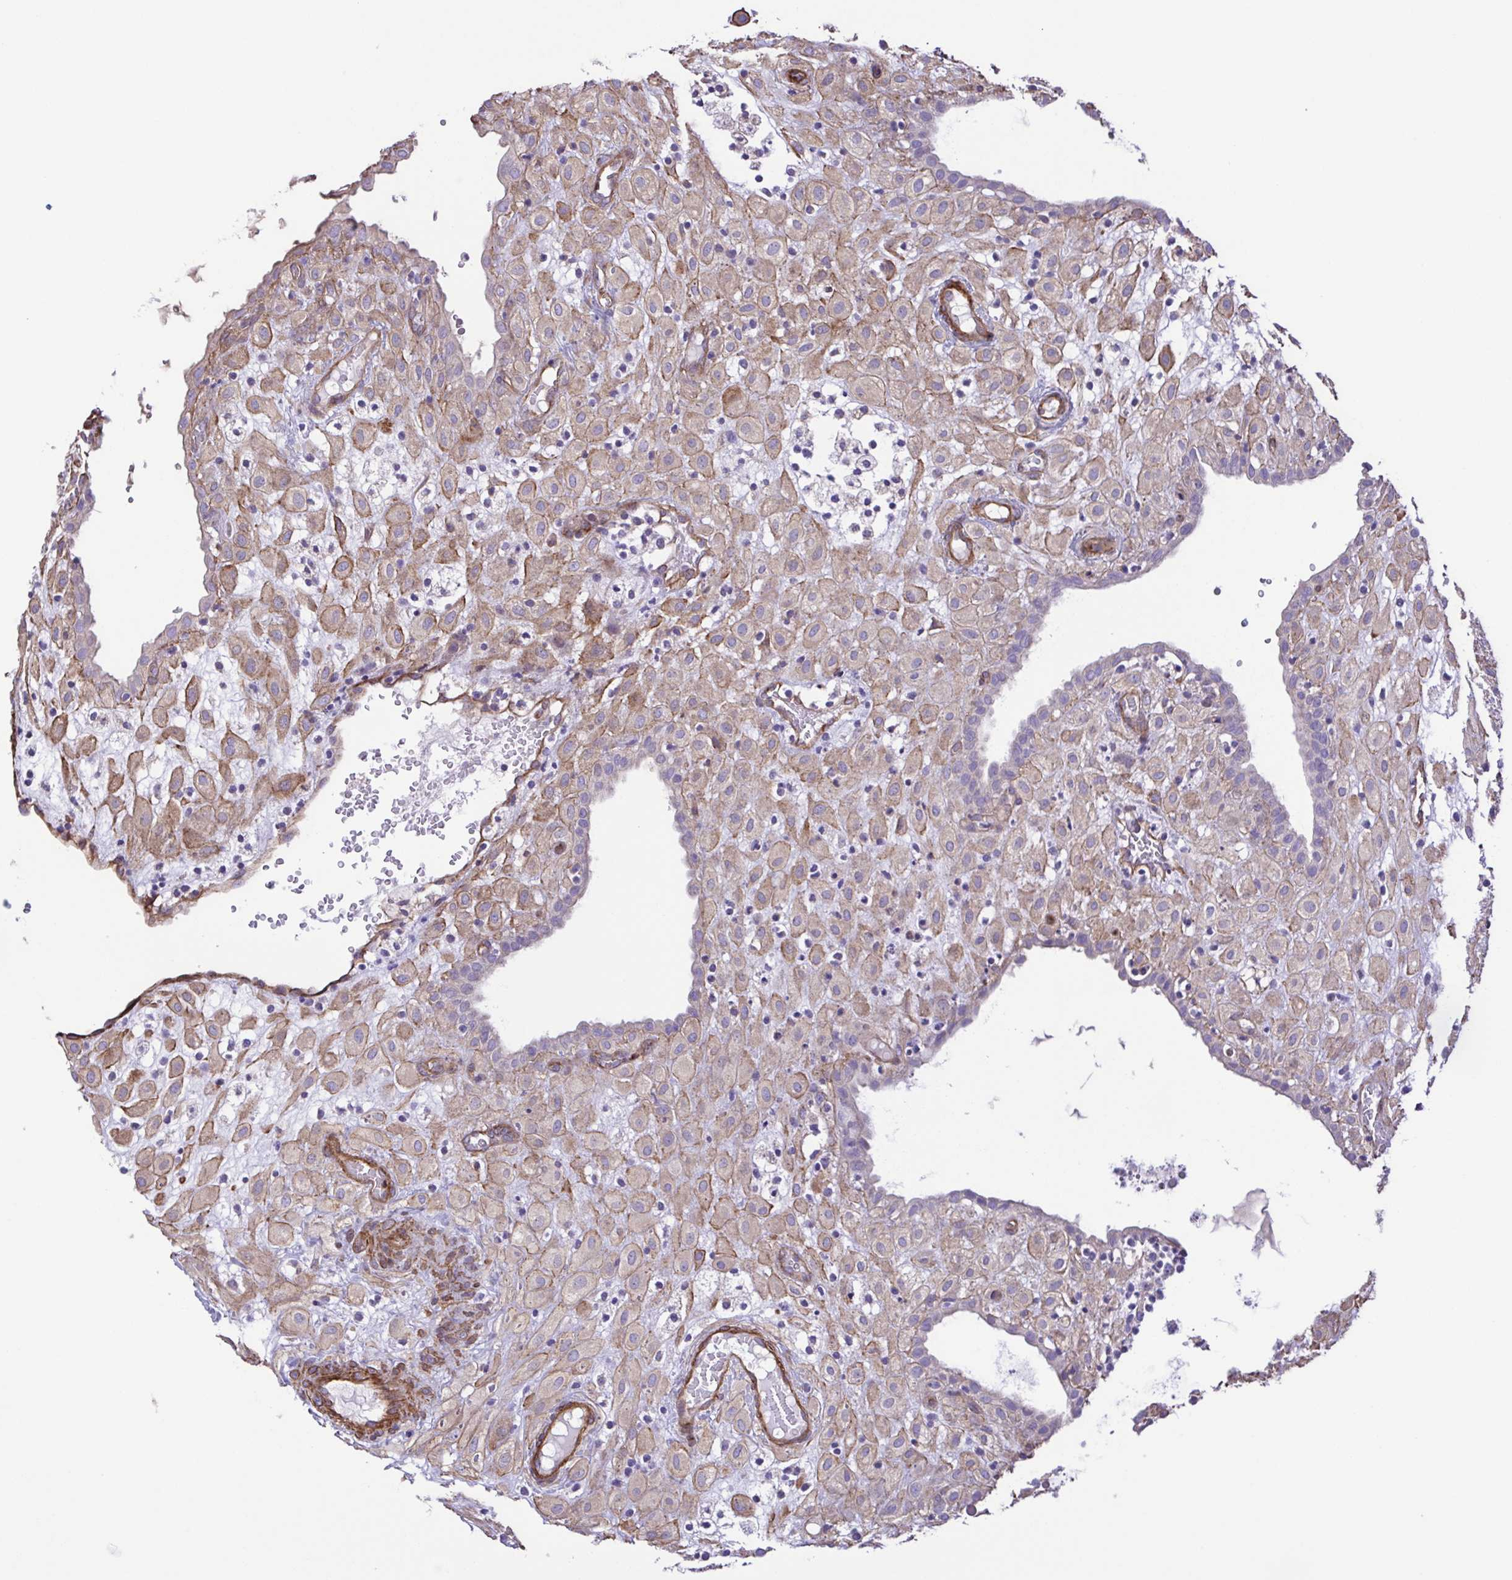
{"staining": {"intensity": "weak", "quantity": ">75%", "location": "cytoplasmic/membranous"}, "tissue": "placenta", "cell_type": "Decidual cells", "image_type": "normal", "snomed": [{"axis": "morphology", "description": "Normal tissue, NOS"}, {"axis": "topography", "description": "Placenta"}], "caption": "The image reveals a brown stain indicating the presence of a protein in the cytoplasmic/membranous of decidual cells in placenta. Using DAB (3,3'-diaminobenzidine) (brown) and hematoxylin (blue) stains, captured at high magnification using brightfield microscopy.", "gene": "FLT1", "patient": {"sex": "female", "age": 24}}